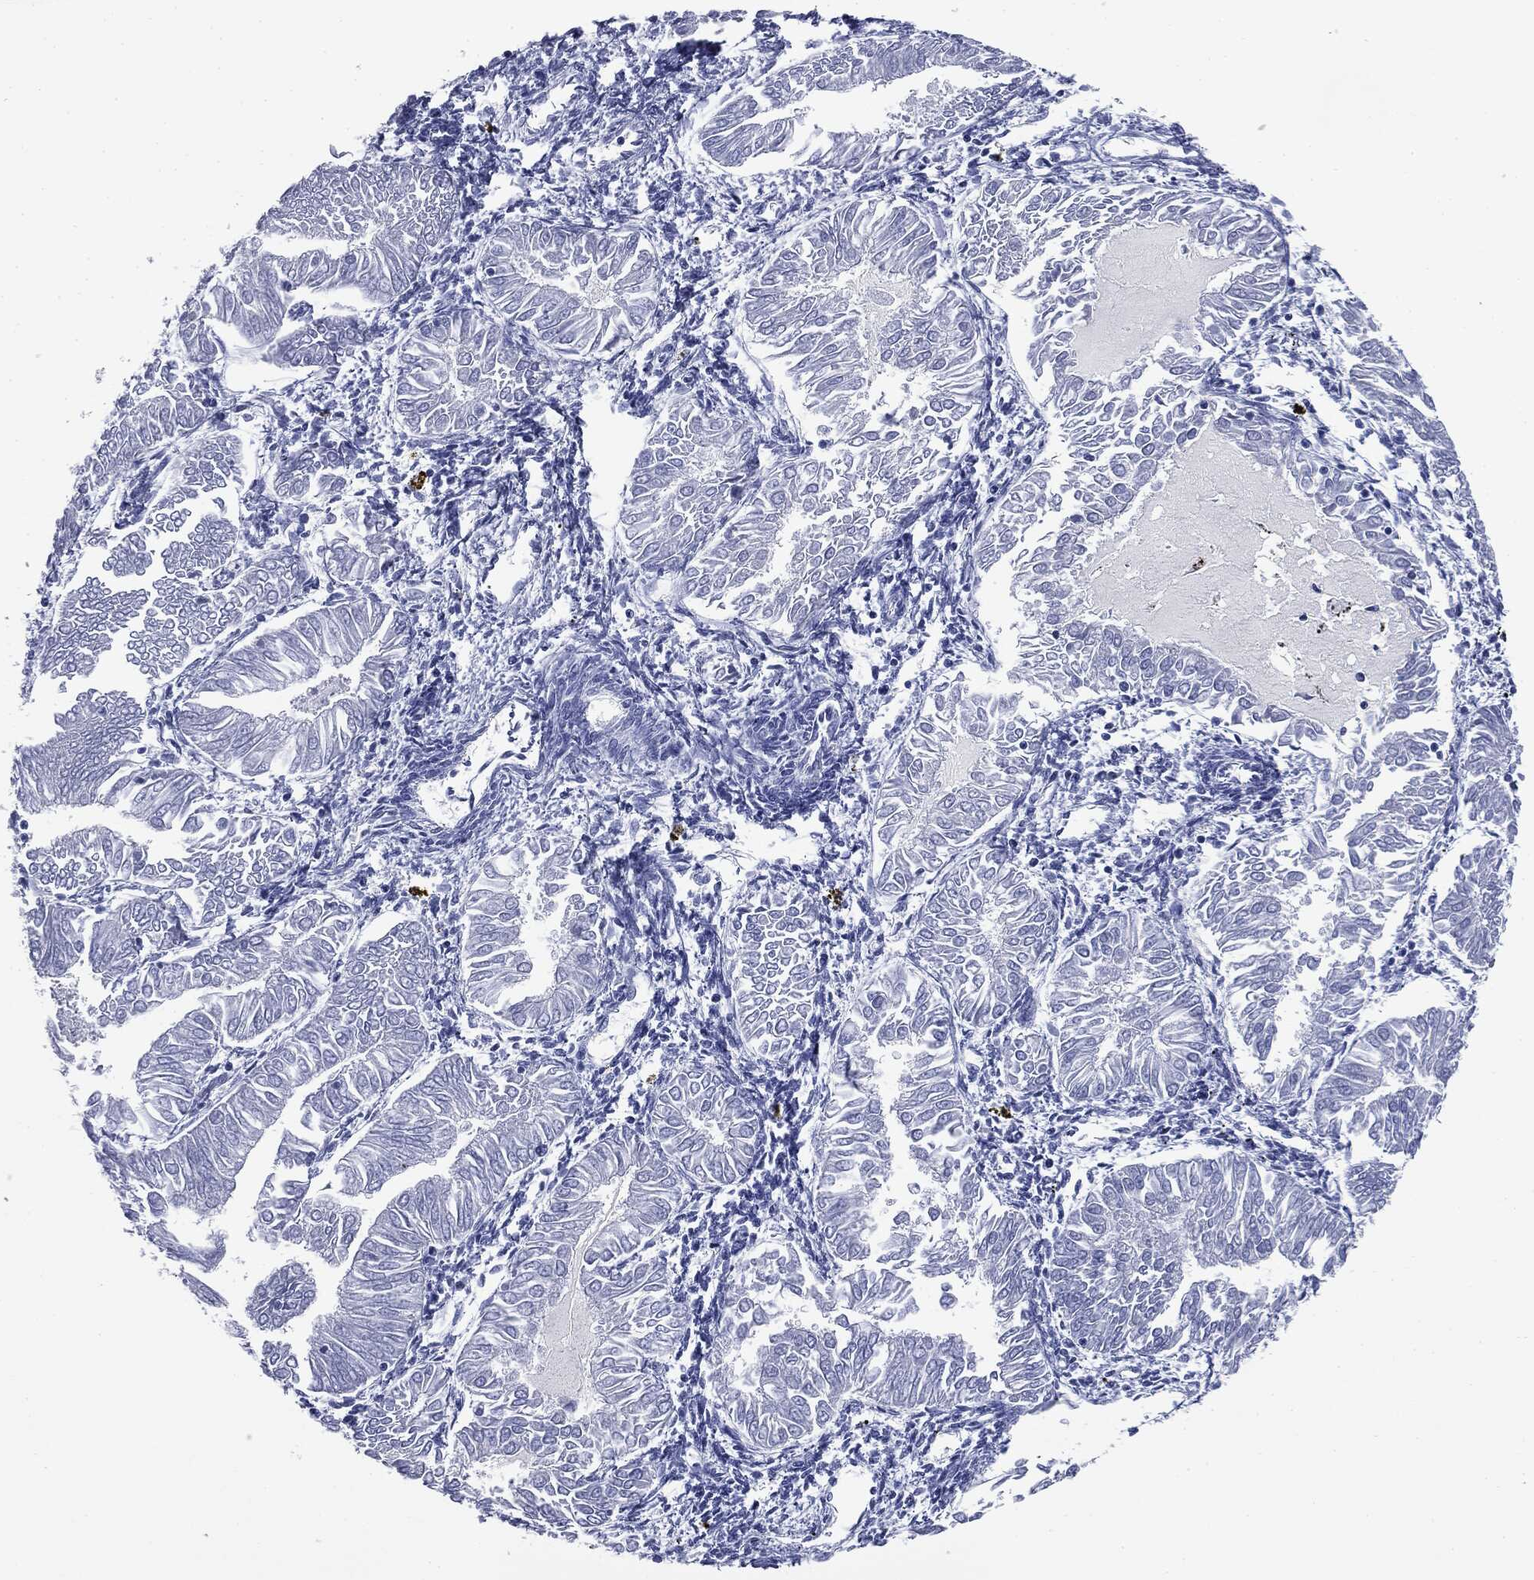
{"staining": {"intensity": "negative", "quantity": "none", "location": "none"}, "tissue": "endometrial cancer", "cell_type": "Tumor cells", "image_type": "cancer", "snomed": [{"axis": "morphology", "description": "Adenocarcinoma, NOS"}, {"axis": "topography", "description": "Endometrium"}], "caption": "High magnification brightfield microscopy of endometrial cancer (adenocarcinoma) stained with DAB (3,3'-diaminobenzidine) (brown) and counterstained with hematoxylin (blue): tumor cells show no significant positivity. Nuclei are stained in blue.", "gene": "ATP2A1", "patient": {"sex": "female", "age": 53}}